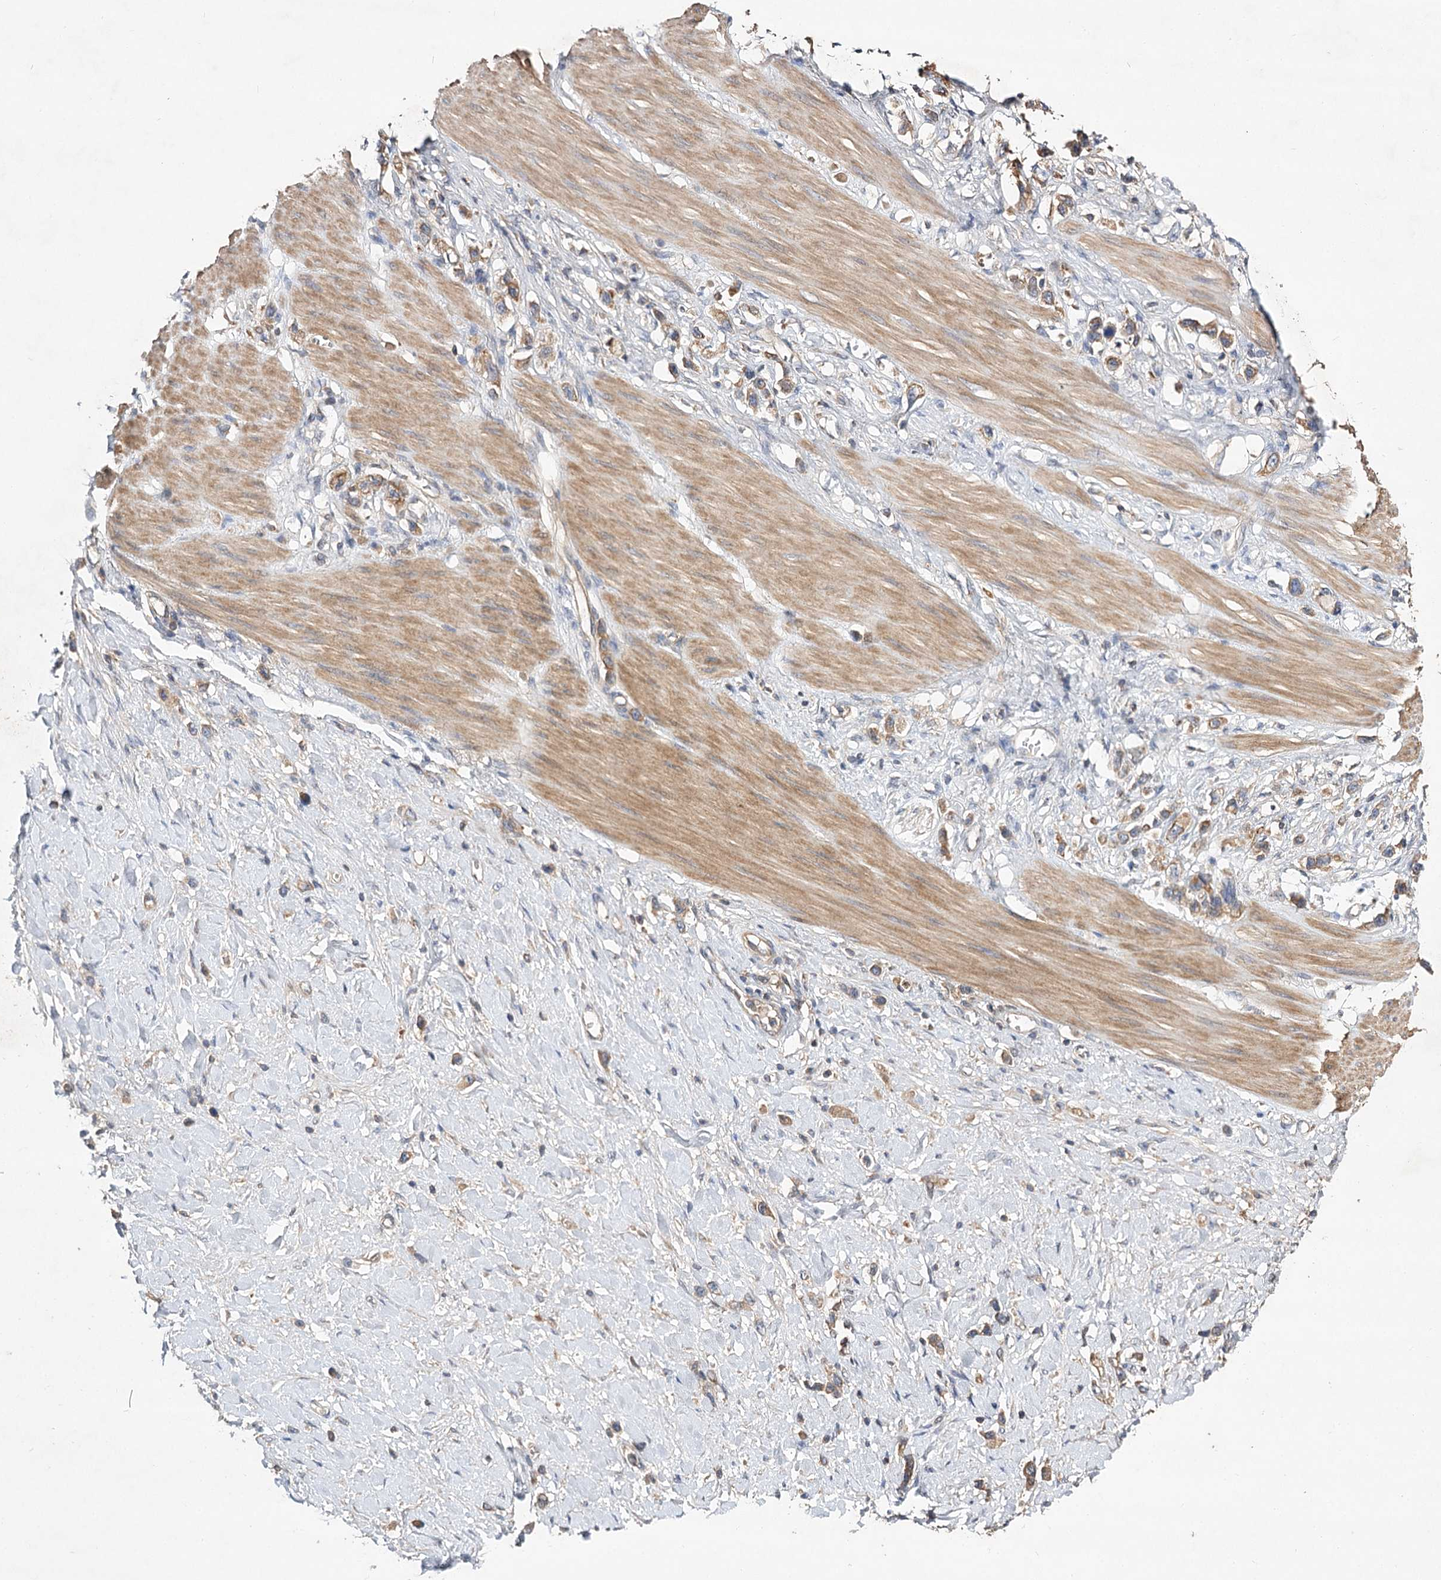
{"staining": {"intensity": "weak", "quantity": ">75%", "location": "cytoplasmic/membranous"}, "tissue": "stomach cancer", "cell_type": "Tumor cells", "image_type": "cancer", "snomed": [{"axis": "morphology", "description": "Adenocarcinoma, NOS"}, {"axis": "topography", "description": "Stomach"}], "caption": "The image reveals a brown stain indicating the presence of a protein in the cytoplasmic/membranous of tumor cells in stomach cancer (adenocarcinoma).", "gene": "LSS", "patient": {"sex": "female", "age": 65}}